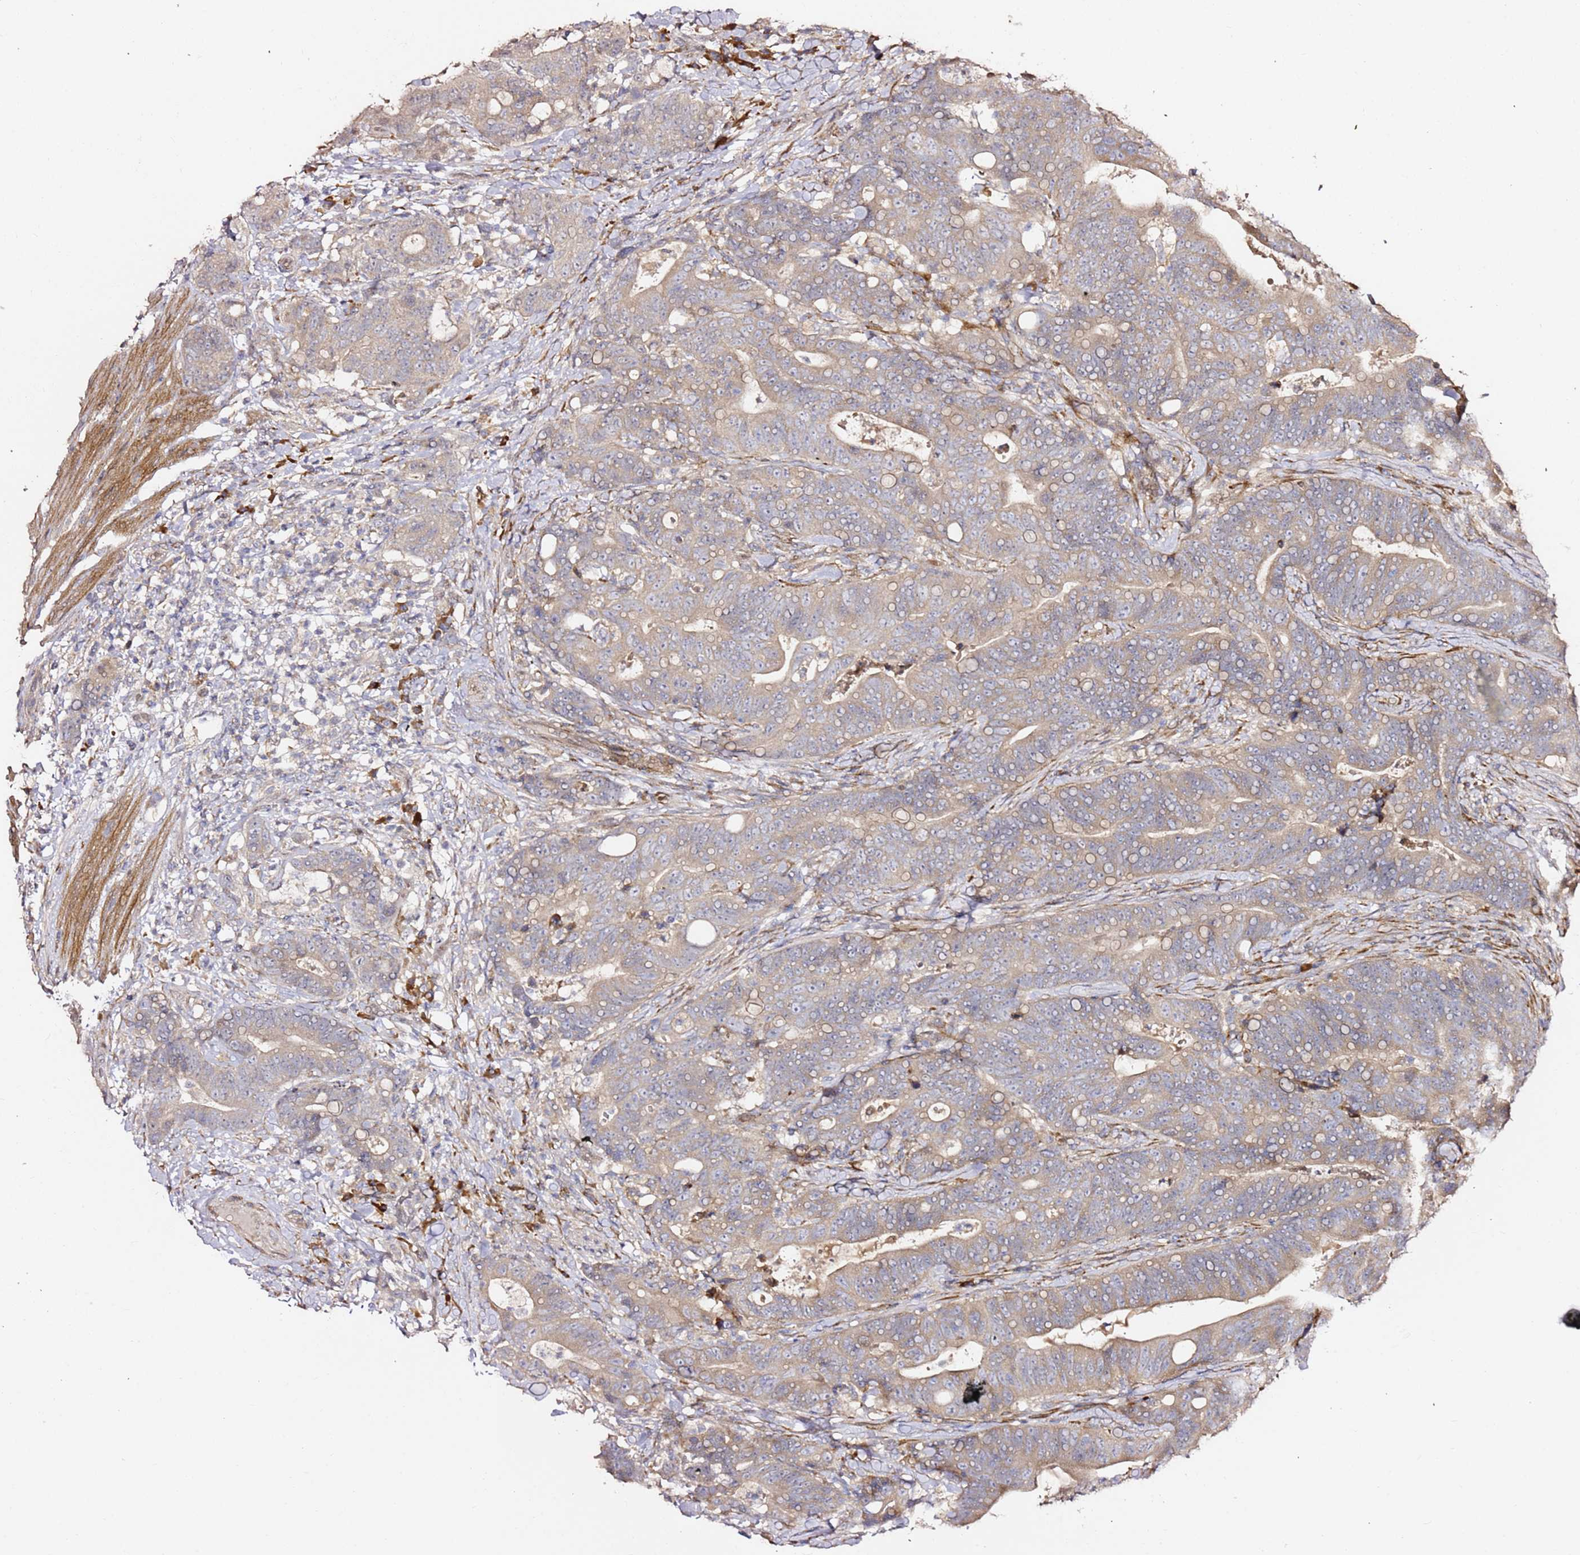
{"staining": {"intensity": "weak", "quantity": "25%-75%", "location": "cytoplasmic/membranous"}, "tissue": "colorectal cancer", "cell_type": "Tumor cells", "image_type": "cancer", "snomed": [{"axis": "morphology", "description": "Adenocarcinoma, NOS"}, {"axis": "topography", "description": "Colon"}], "caption": "Tumor cells exhibit low levels of weak cytoplasmic/membranous expression in about 25%-75% of cells in human colorectal cancer (adenocarcinoma).", "gene": "HSD17B7", "patient": {"sex": "female", "age": 82}}